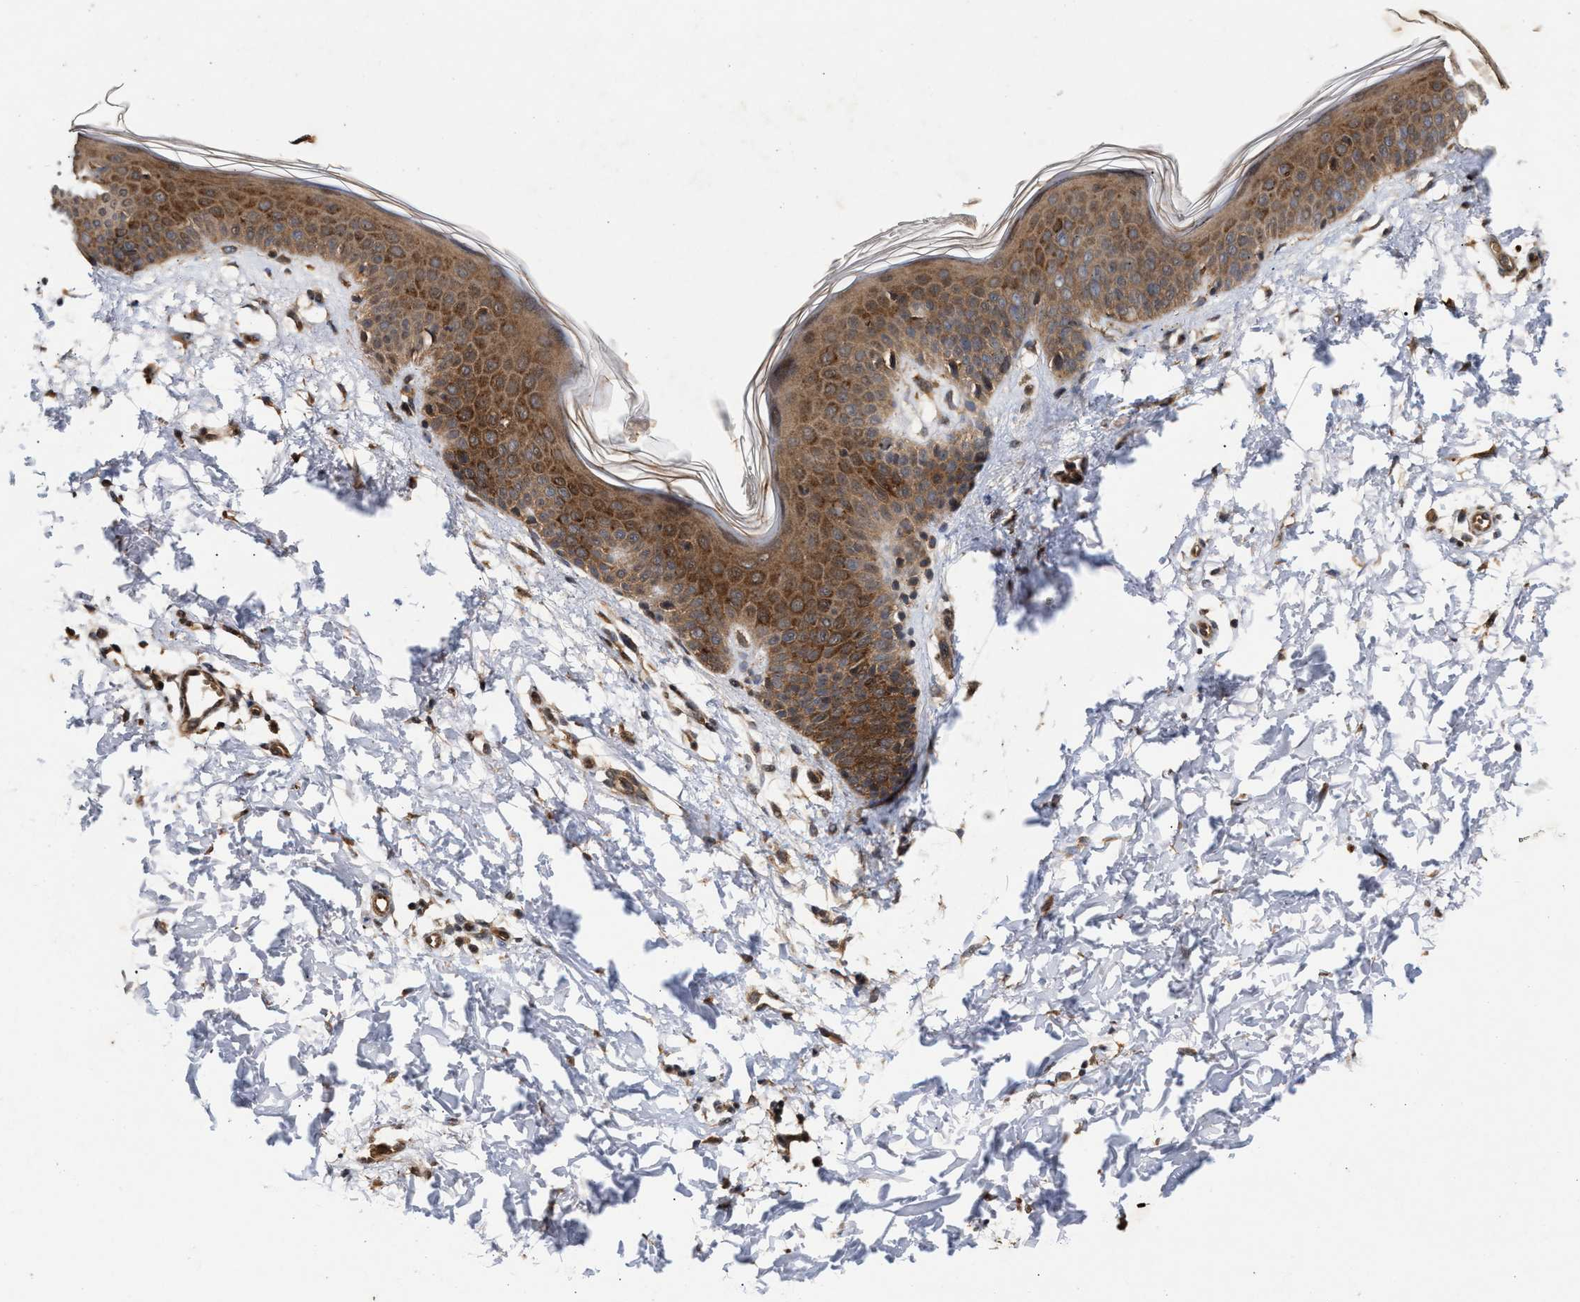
{"staining": {"intensity": "moderate", "quantity": ">75%", "location": "cytoplasmic/membranous"}, "tissue": "skin", "cell_type": "Fibroblasts", "image_type": "normal", "snomed": [{"axis": "morphology", "description": "Normal tissue, NOS"}, {"axis": "topography", "description": "Skin"}], "caption": "IHC (DAB) staining of benign human skin demonstrates moderate cytoplasmic/membranous protein positivity in about >75% of fibroblasts. (Brightfield microscopy of DAB IHC at high magnification).", "gene": "CFLAR", "patient": {"sex": "female", "age": 56}}